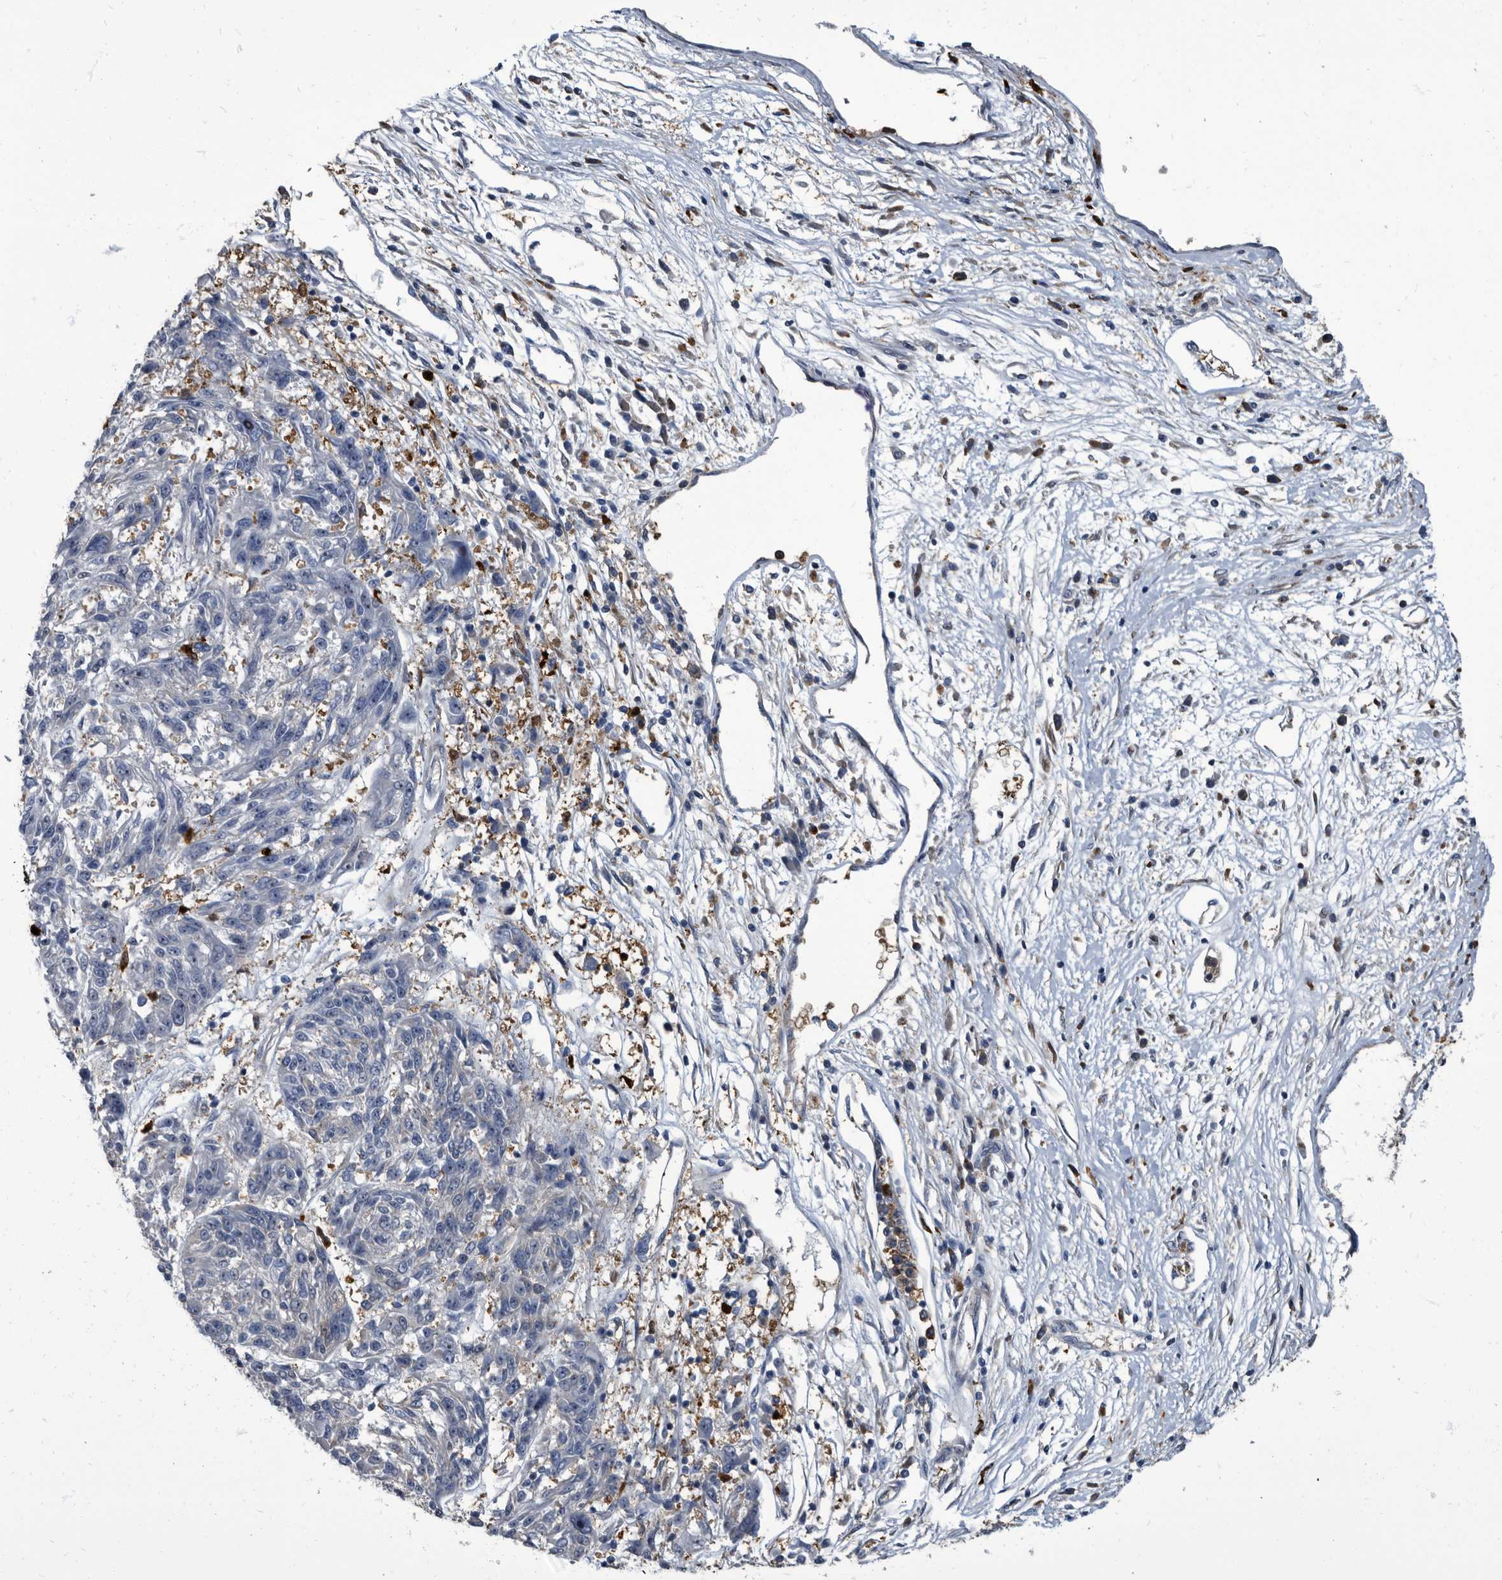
{"staining": {"intensity": "weak", "quantity": "<25%", "location": "cytoplasmic/membranous"}, "tissue": "melanoma", "cell_type": "Tumor cells", "image_type": "cancer", "snomed": [{"axis": "morphology", "description": "Malignant melanoma, NOS"}, {"axis": "topography", "description": "Skin"}], "caption": "DAB immunohistochemical staining of human malignant melanoma reveals no significant staining in tumor cells.", "gene": "CDV3", "patient": {"sex": "male", "age": 53}}